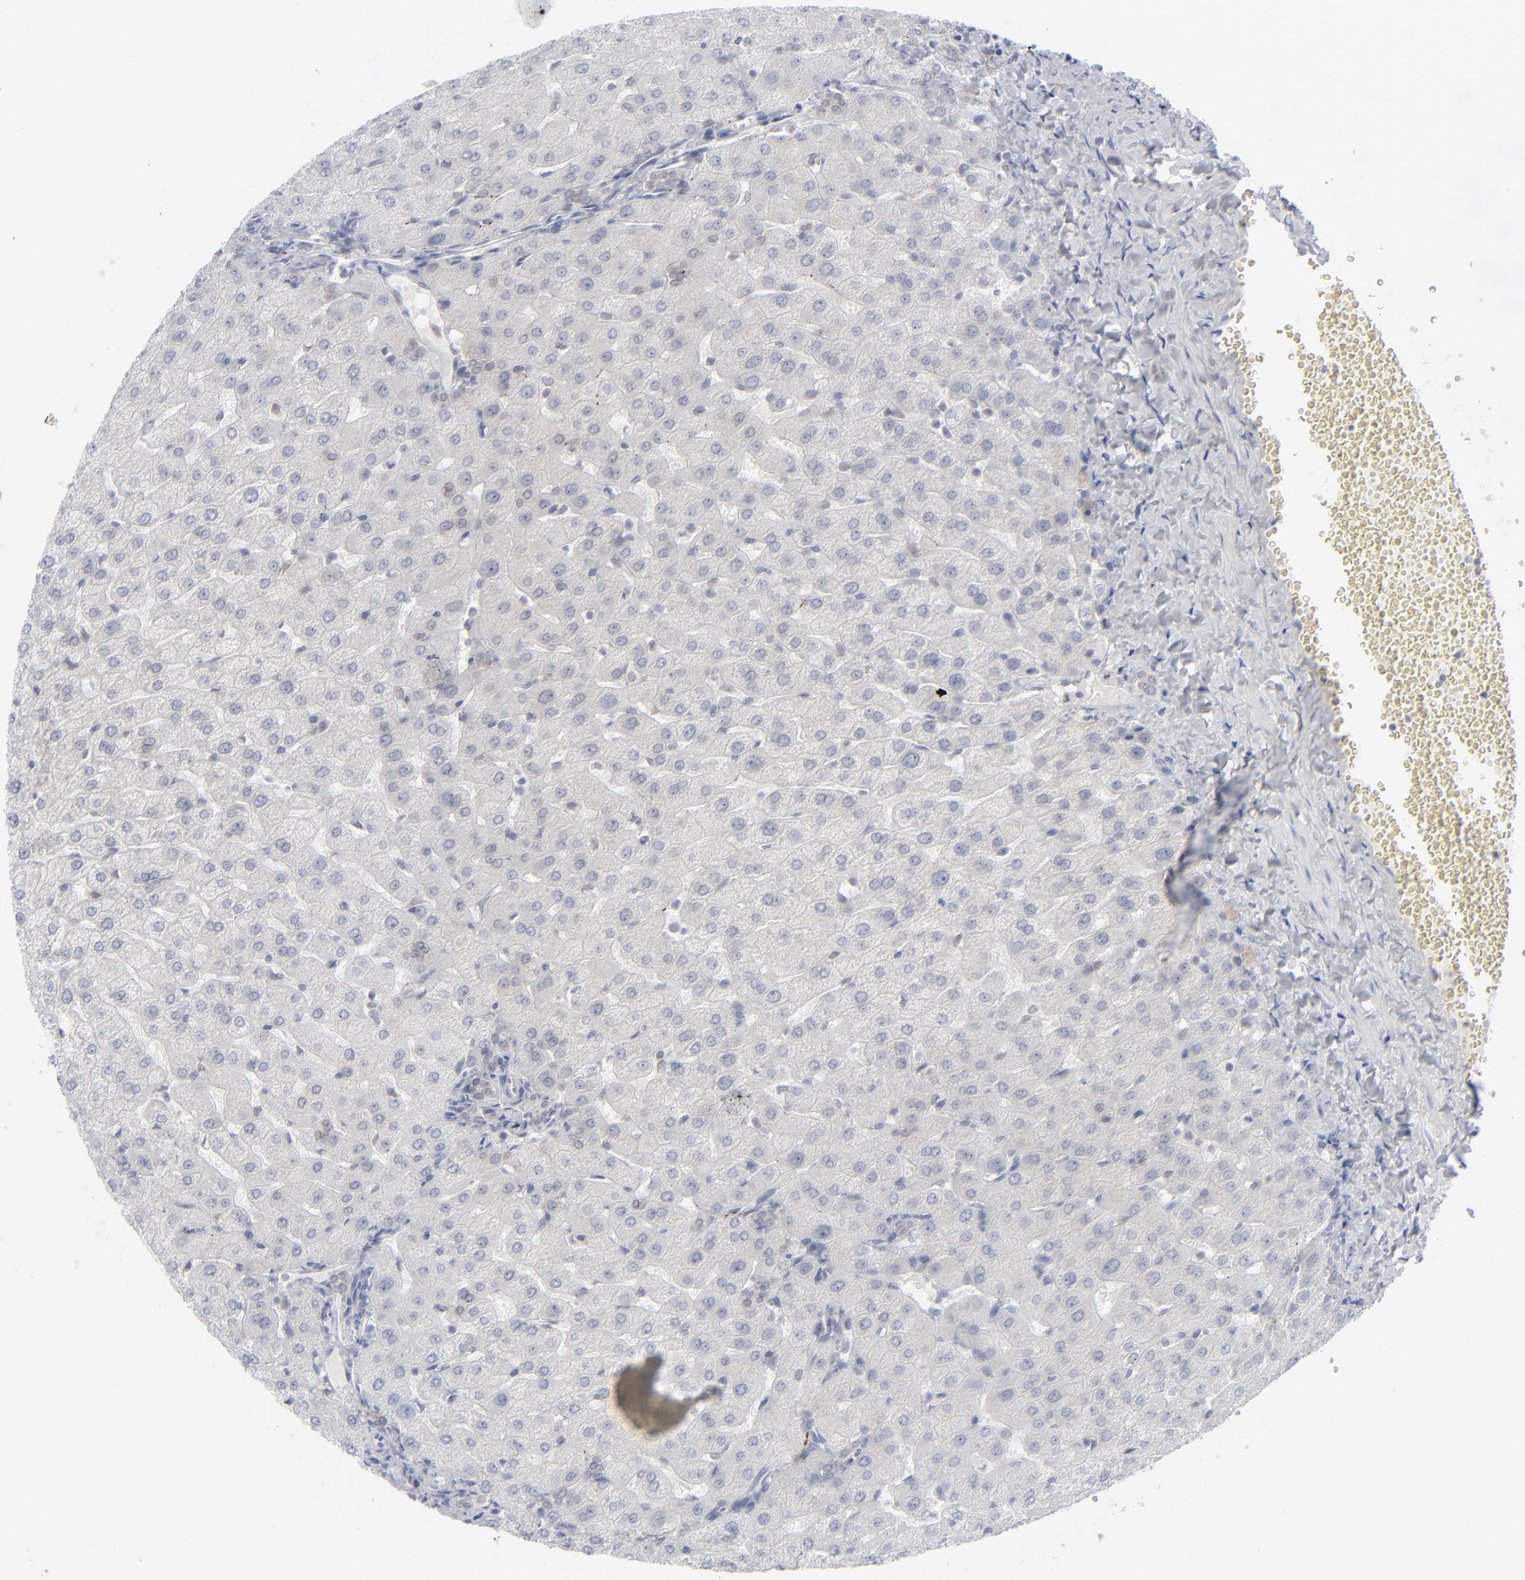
{"staining": {"intensity": "negative", "quantity": "none", "location": "none"}, "tissue": "liver", "cell_type": "Cholangiocytes", "image_type": "normal", "snomed": [{"axis": "morphology", "description": "Normal tissue, NOS"}, {"axis": "morphology", "description": "Fibrosis, NOS"}, {"axis": "topography", "description": "Liver"}], "caption": "Cholangiocytes are negative for brown protein staining in normal liver. (Immunohistochemistry, brightfield microscopy, high magnification).", "gene": "NUP88", "patient": {"sex": "female", "age": 29}}